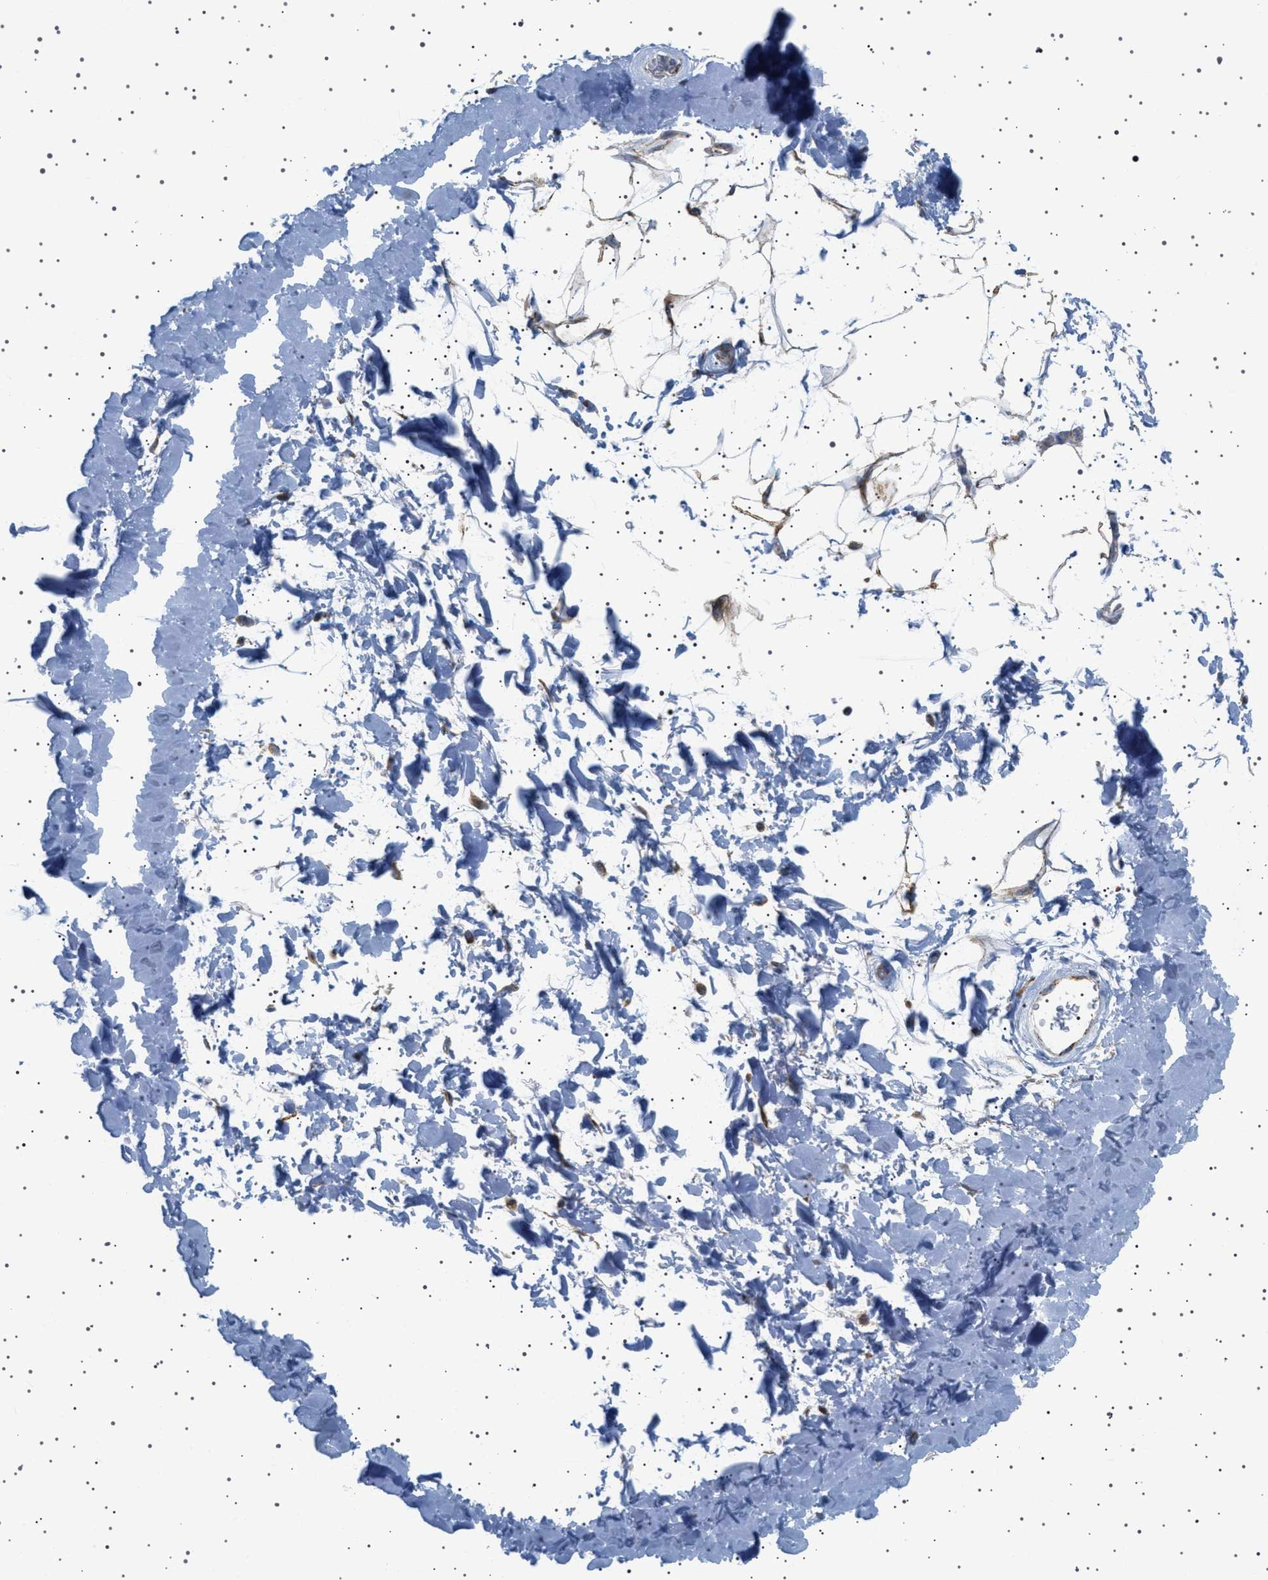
{"staining": {"intensity": "negative", "quantity": "none", "location": "none"}, "tissue": "adipose tissue", "cell_type": "Adipocytes", "image_type": "normal", "snomed": [{"axis": "morphology", "description": "Normal tissue, NOS"}, {"axis": "topography", "description": "Soft tissue"}], "caption": "Immunohistochemistry photomicrograph of unremarkable adipose tissue: adipose tissue stained with DAB (3,3'-diaminobenzidine) displays no significant protein expression in adipocytes.", "gene": "UBXN8", "patient": {"sex": "male", "age": 72}}